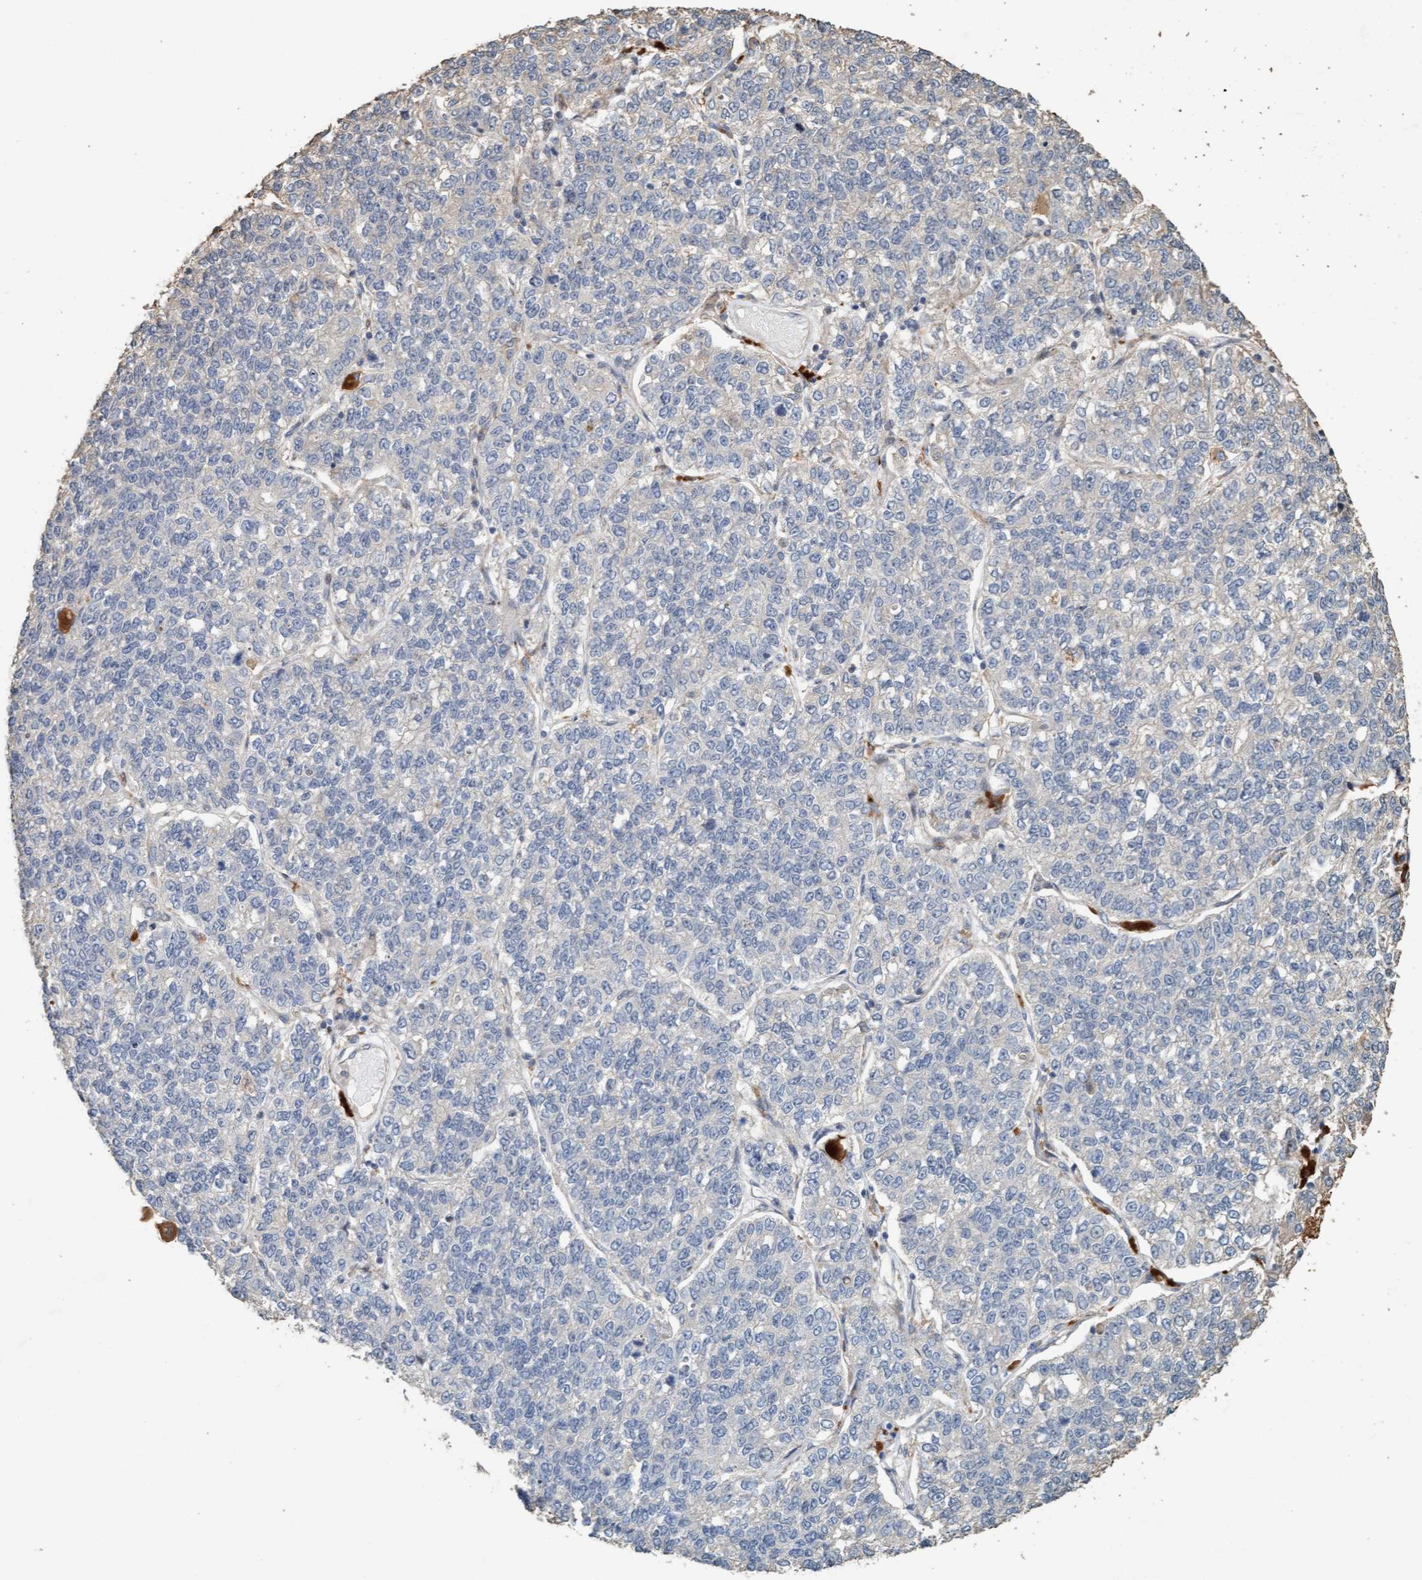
{"staining": {"intensity": "negative", "quantity": "none", "location": "none"}, "tissue": "lung cancer", "cell_type": "Tumor cells", "image_type": "cancer", "snomed": [{"axis": "morphology", "description": "Adenocarcinoma, NOS"}, {"axis": "topography", "description": "Lung"}], "caption": "A high-resolution image shows immunohistochemistry (IHC) staining of adenocarcinoma (lung), which reveals no significant expression in tumor cells.", "gene": "LONRF1", "patient": {"sex": "male", "age": 49}}